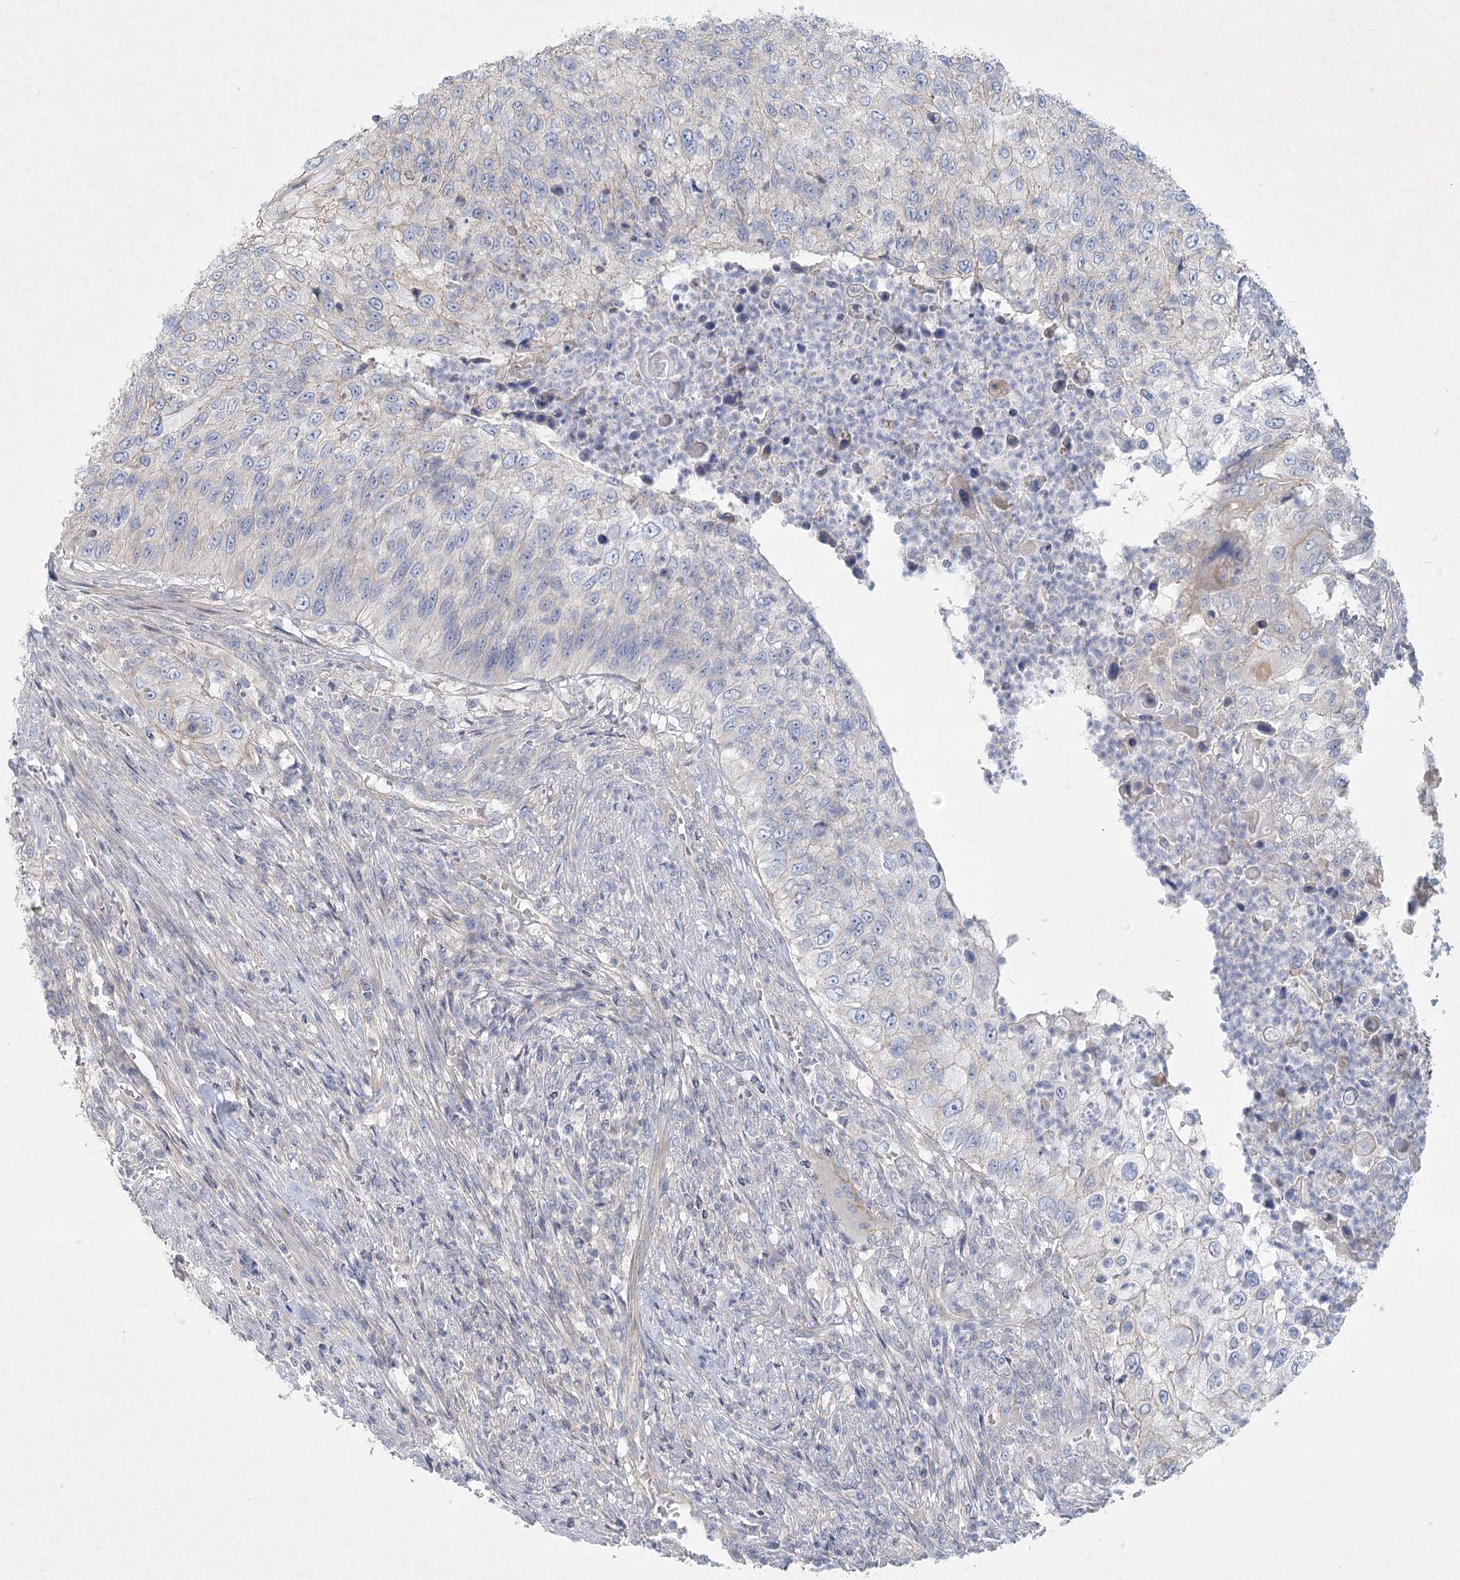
{"staining": {"intensity": "negative", "quantity": "none", "location": "none"}, "tissue": "urothelial cancer", "cell_type": "Tumor cells", "image_type": "cancer", "snomed": [{"axis": "morphology", "description": "Urothelial carcinoma, High grade"}, {"axis": "topography", "description": "Urinary bladder"}], "caption": "Human urothelial cancer stained for a protein using immunohistochemistry shows no staining in tumor cells.", "gene": "DNMBP", "patient": {"sex": "female", "age": 60}}